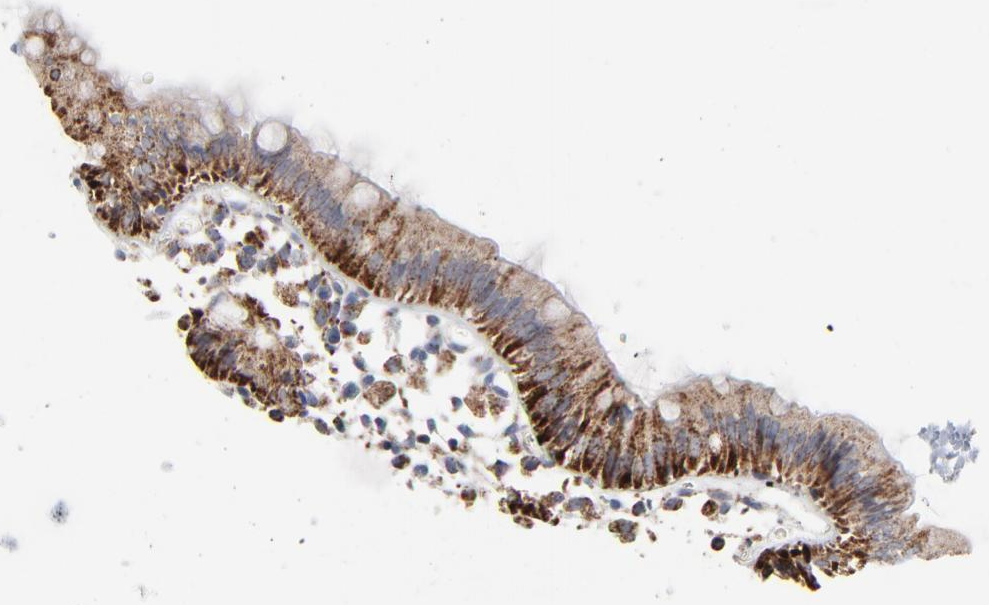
{"staining": {"intensity": "strong", "quantity": ">75%", "location": "cytoplasmic/membranous"}, "tissue": "colon", "cell_type": "Endothelial cells", "image_type": "normal", "snomed": [{"axis": "morphology", "description": "Normal tissue, NOS"}, {"axis": "topography", "description": "Colon"}], "caption": "This histopathology image reveals unremarkable colon stained with immunohistochemistry to label a protein in brown. The cytoplasmic/membranous of endothelial cells show strong positivity for the protein. Nuclei are counter-stained blue.", "gene": "UQCRC1", "patient": {"sex": "male", "age": 14}}